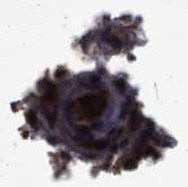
{"staining": {"intensity": "moderate", "quantity": "25%-75%", "location": "cytoplasmic/membranous"}, "tissue": "testis cancer", "cell_type": "Tumor cells", "image_type": "cancer", "snomed": [{"axis": "morphology", "description": "Normal tissue, NOS"}, {"axis": "morphology", "description": "Seminoma, NOS"}, {"axis": "topography", "description": "Testis"}], "caption": "An image of human testis seminoma stained for a protein reveals moderate cytoplasmic/membranous brown staining in tumor cells.", "gene": "DBT", "patient": {"sex": "male", "age": 43}}